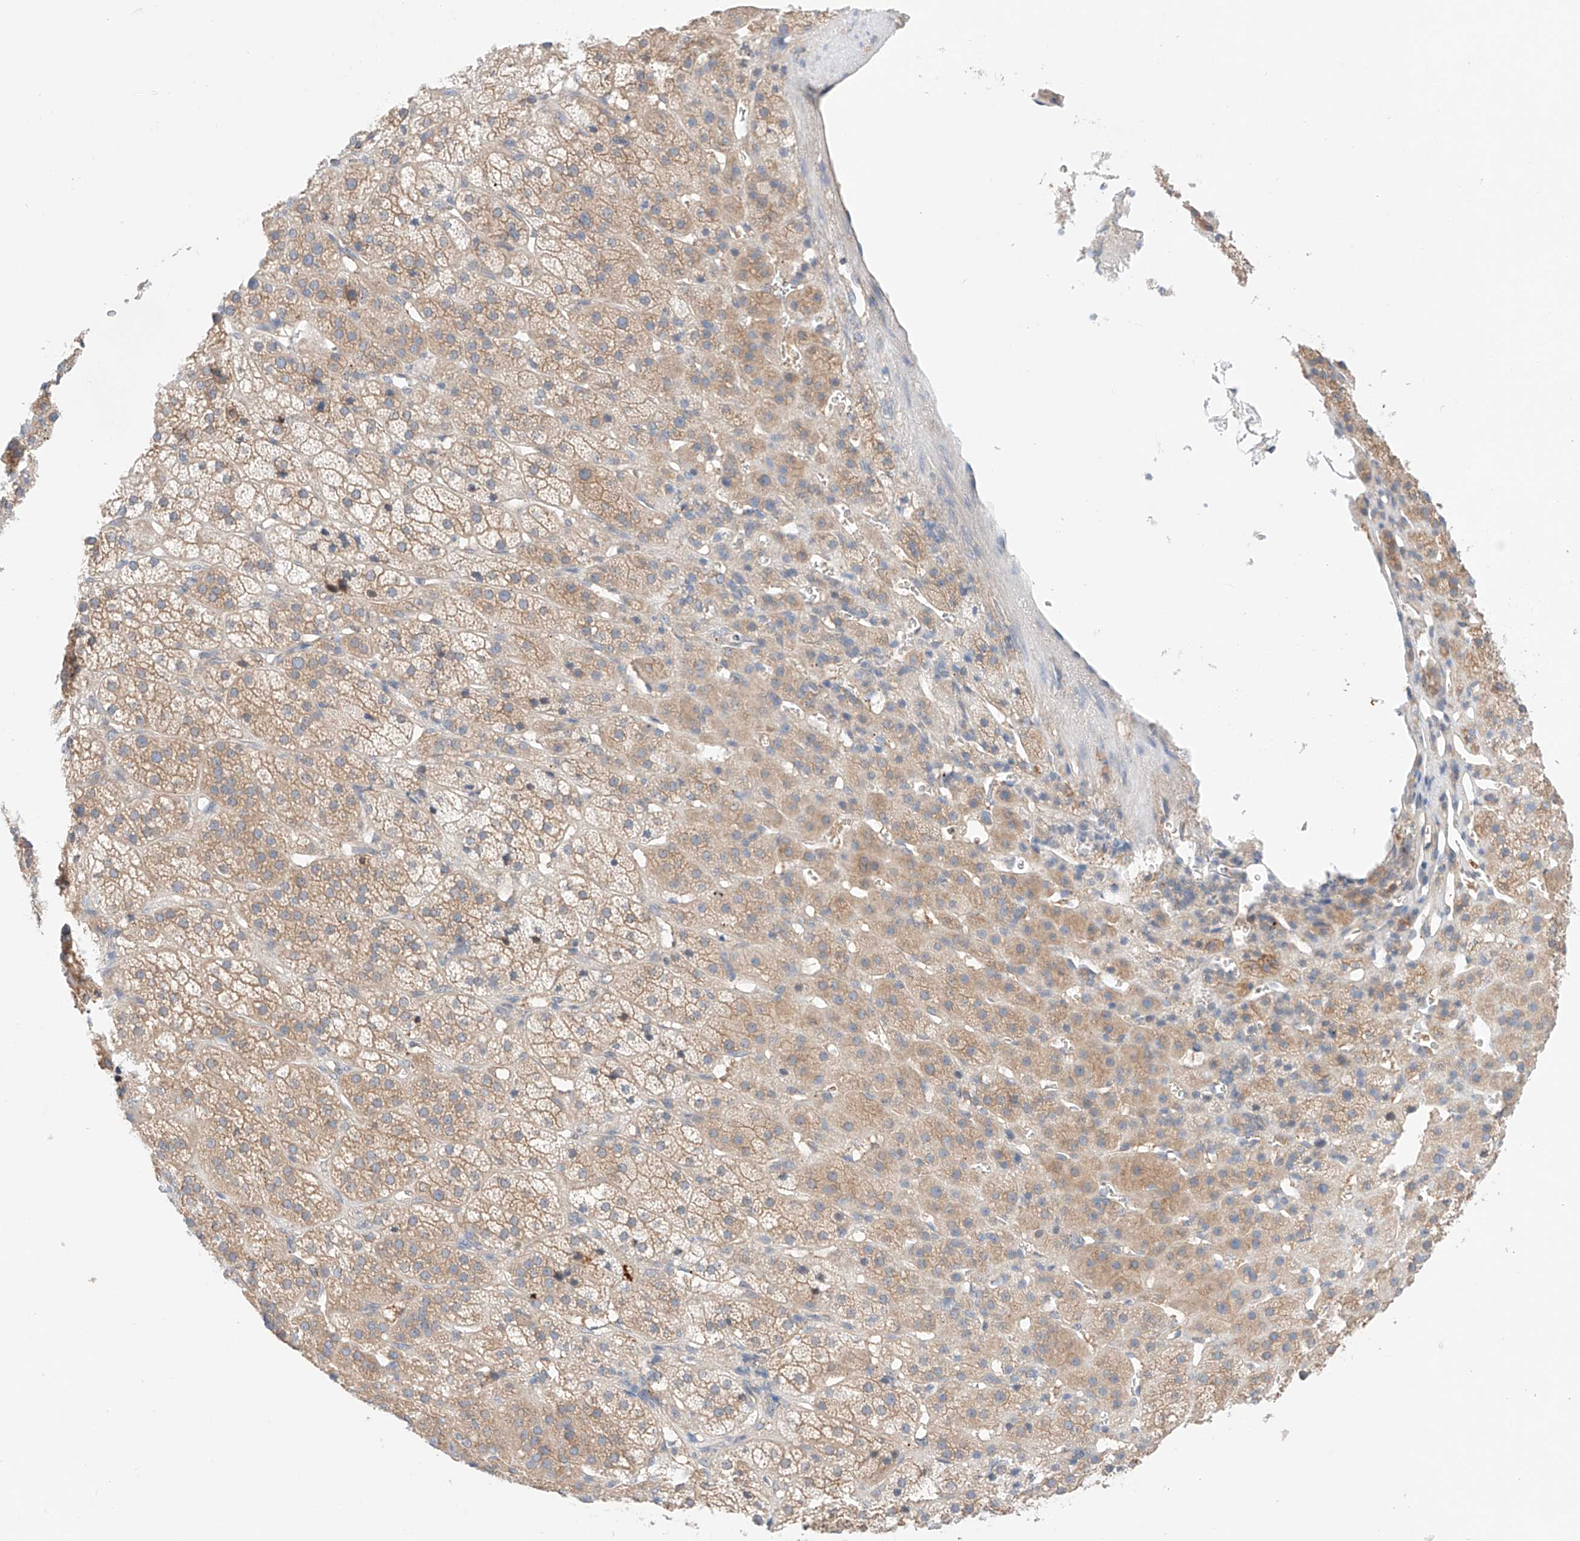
{"staining": {"intensity": "moderate", "quantity": "25%-75%", "location": "cytoplasmic/membranous"}, "tissue": "adrenal gland", "cell_type": "Glandular cells", "image_type": "normal", "snomed": [{"axis": "morphology", "description": "Normal tissue, NOS"}, {"axis": "topography", "description": "Adrenal gland"}], "caption": "DAB (3,3'-diaminobenzidine) immunohistochemical staining of unremarkable human adrenal gland demonstrates moderate cytoplasmic/membranous protein expression in about 25%-75% of glandular cells. Nuclei are stained in blue.", "gene": "PGGT1B", "patient": {"sex": "female", "age": 57}}